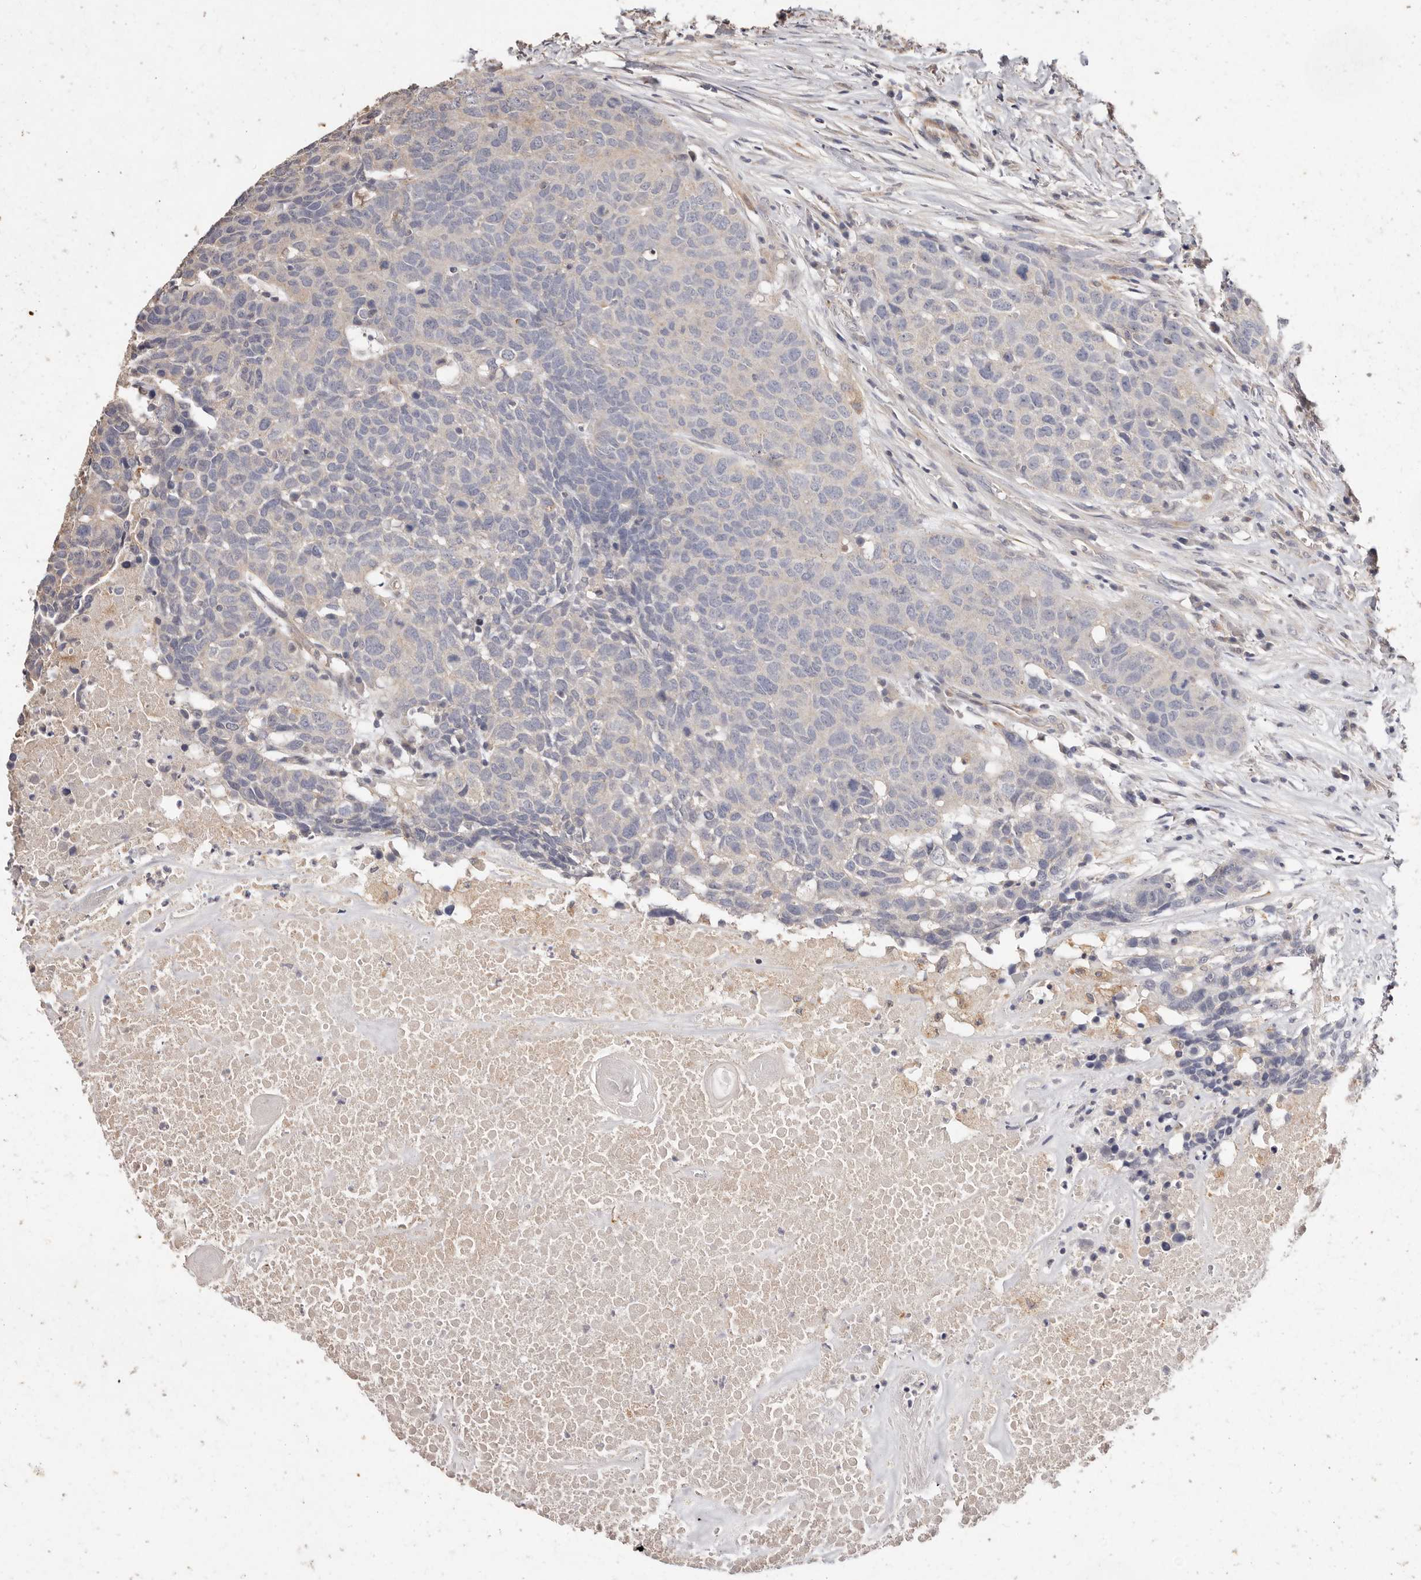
{"staining": {"intensity": "negative", "quantity": "none", "location": "none"}, "tissue": "head and neck cancer", "cell_type": "Tumor cells", "image_type": "cancer", "snomed": [{"axis": "morphology", "description": "Squamous cell carcinoma, NOS"}, {"axis": "topography", "description": "Head-Neck"}], "caption": "A high-resolution histopathology image shows IHC staining of head and neck cancer (squamous cell carcinoma), which reveals no significant positivity in tumor cells.", "gene": "THBS3", "patient": {"sex": "male", "age": 66}}